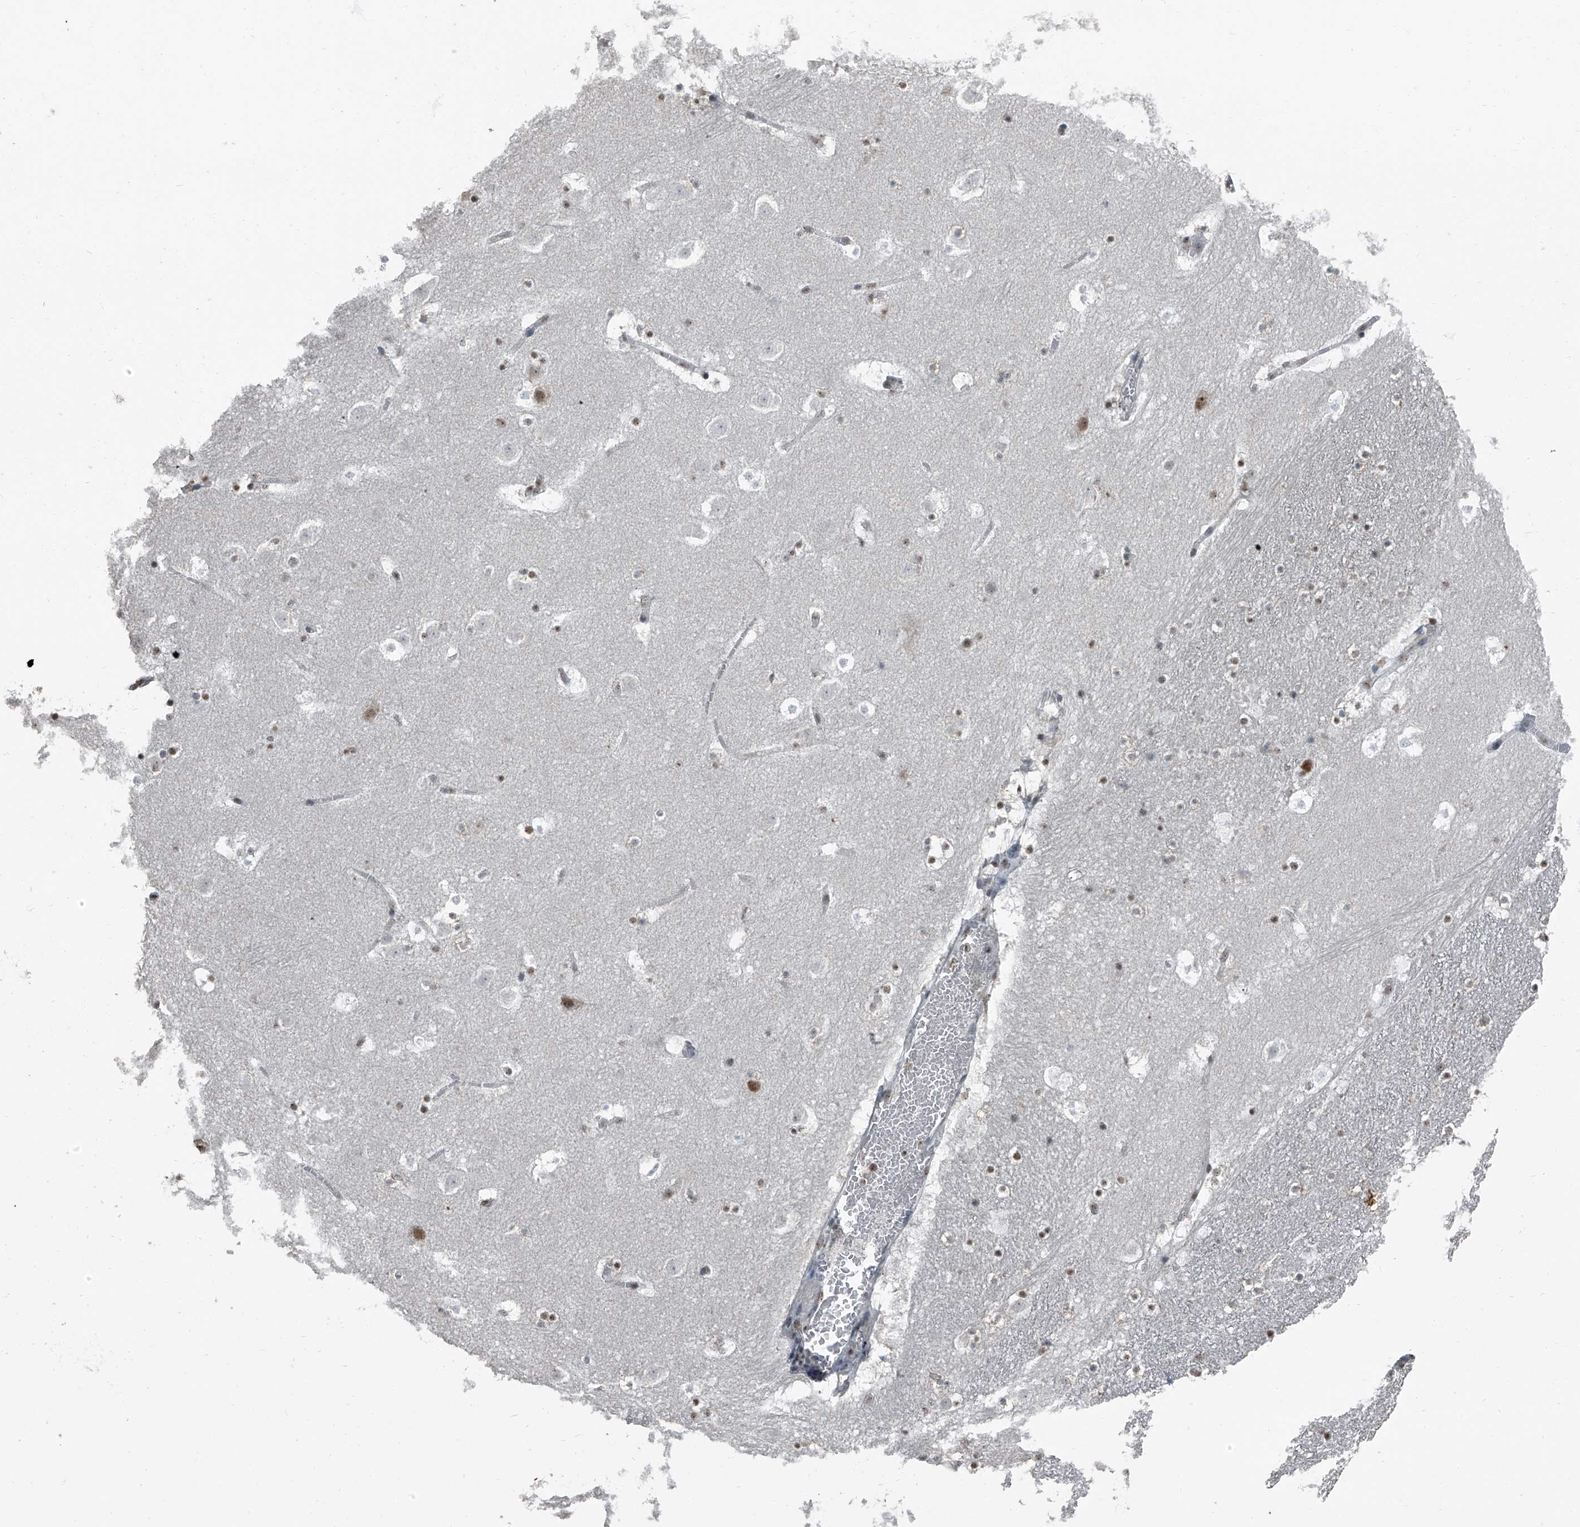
{"staining": {"intensity": "moderate", "quantity": "25%-75%", "location": "nuclear"}, "tissue": "caudate", "cell_type": "Glial cells", "image_type": "normal", "snomed": [{"axis": "morphology", "description": "Normal tissue, NOS"}, {"axis": "topography", "description": "Lateral ventricle wall"}], "caption": "The image exhibits staining of unremarkable caudate, revealing moderate nuclear protein staining (brown color) within glial cells.", "gene": "TCOF1", "patient": {"sex": "male", "age": 45}}